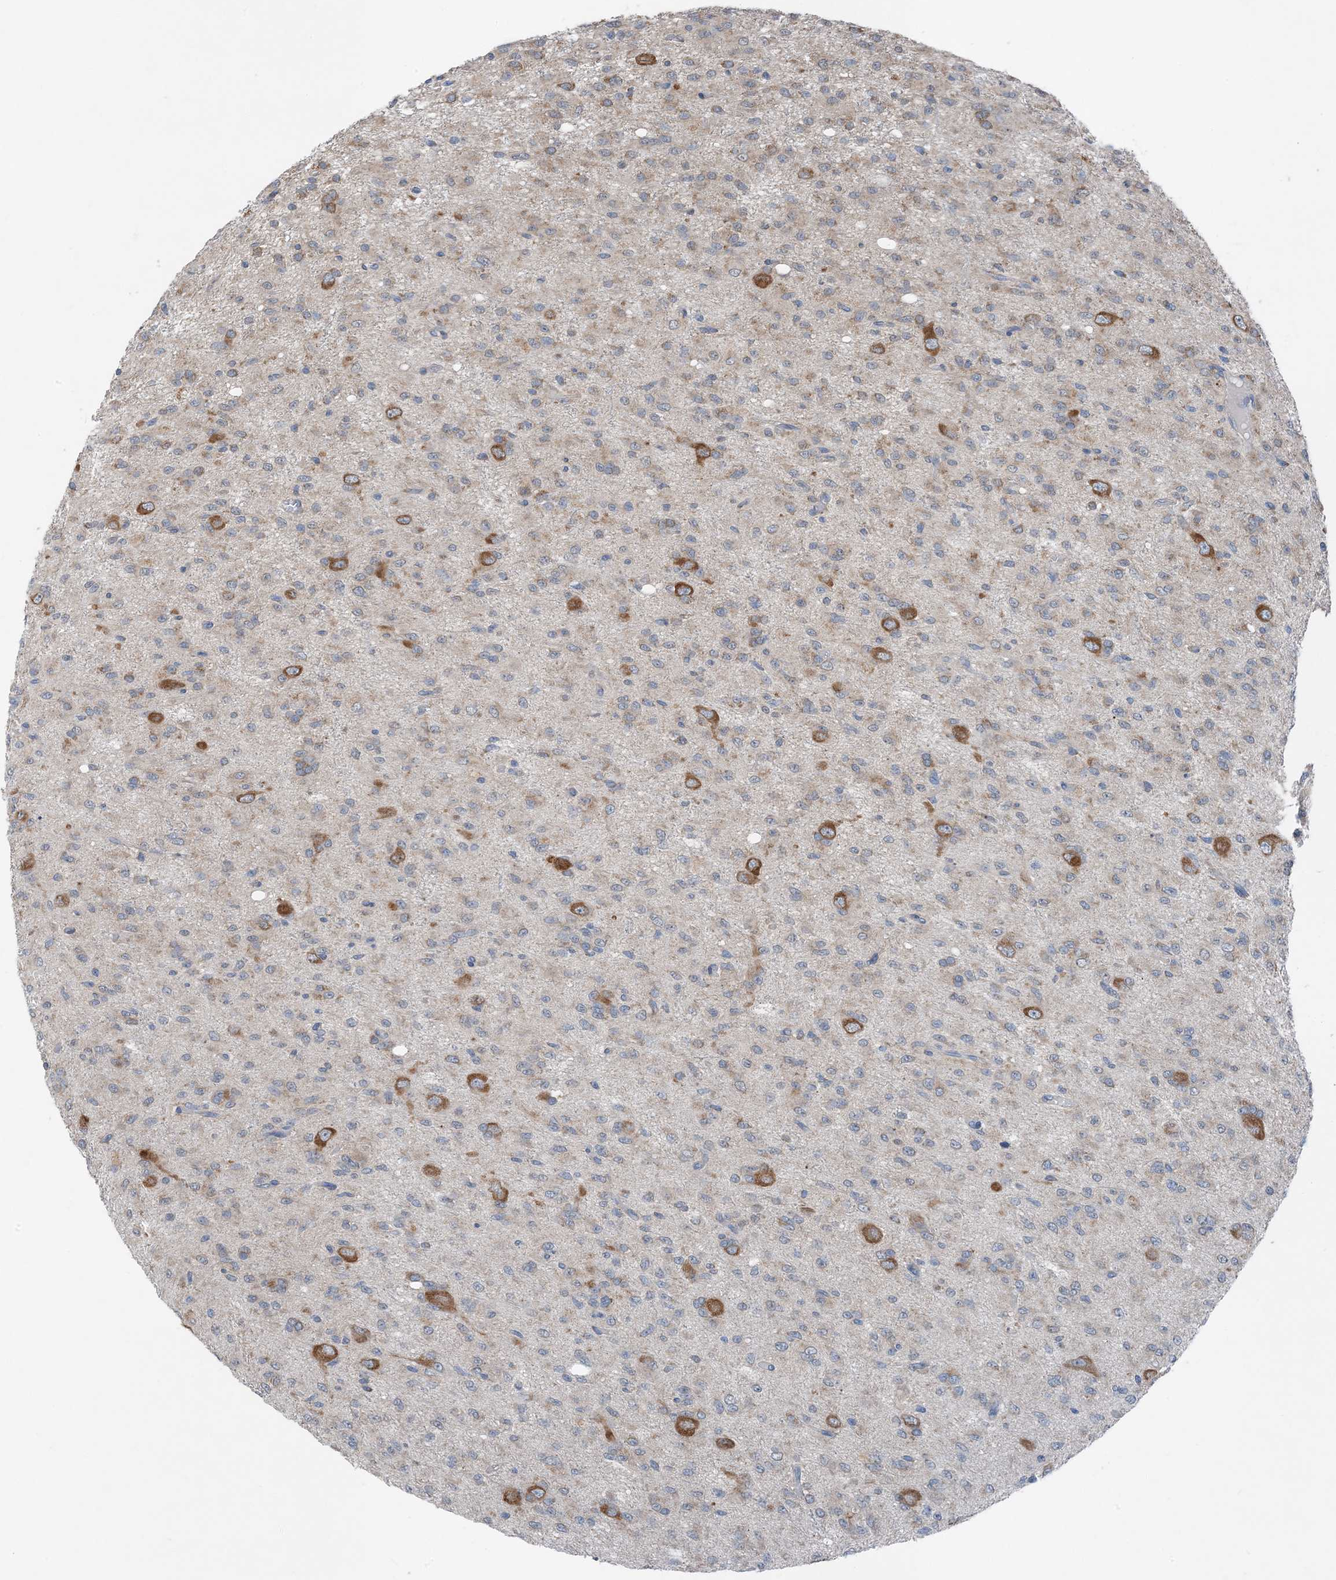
{"staining": {"intensity": "negative", "quantity": "none", "location": "none"}, "tissue": "glioma", "cell_type": "Tumor cells", "image_type": "cancer", "snomed": [{"axis": "morphology", "description": "Glioma, malignant, High grade"}, {"axis": "topography", "description": "Brain"}], "caption": "This micrograph is of glioma stained with IHC to label a protein in brown with the nuclei are counter-stained blue. There is no expression in tumor cells.", "gene": "DHX30", "patient": {"sex": "female", "age": 59}}